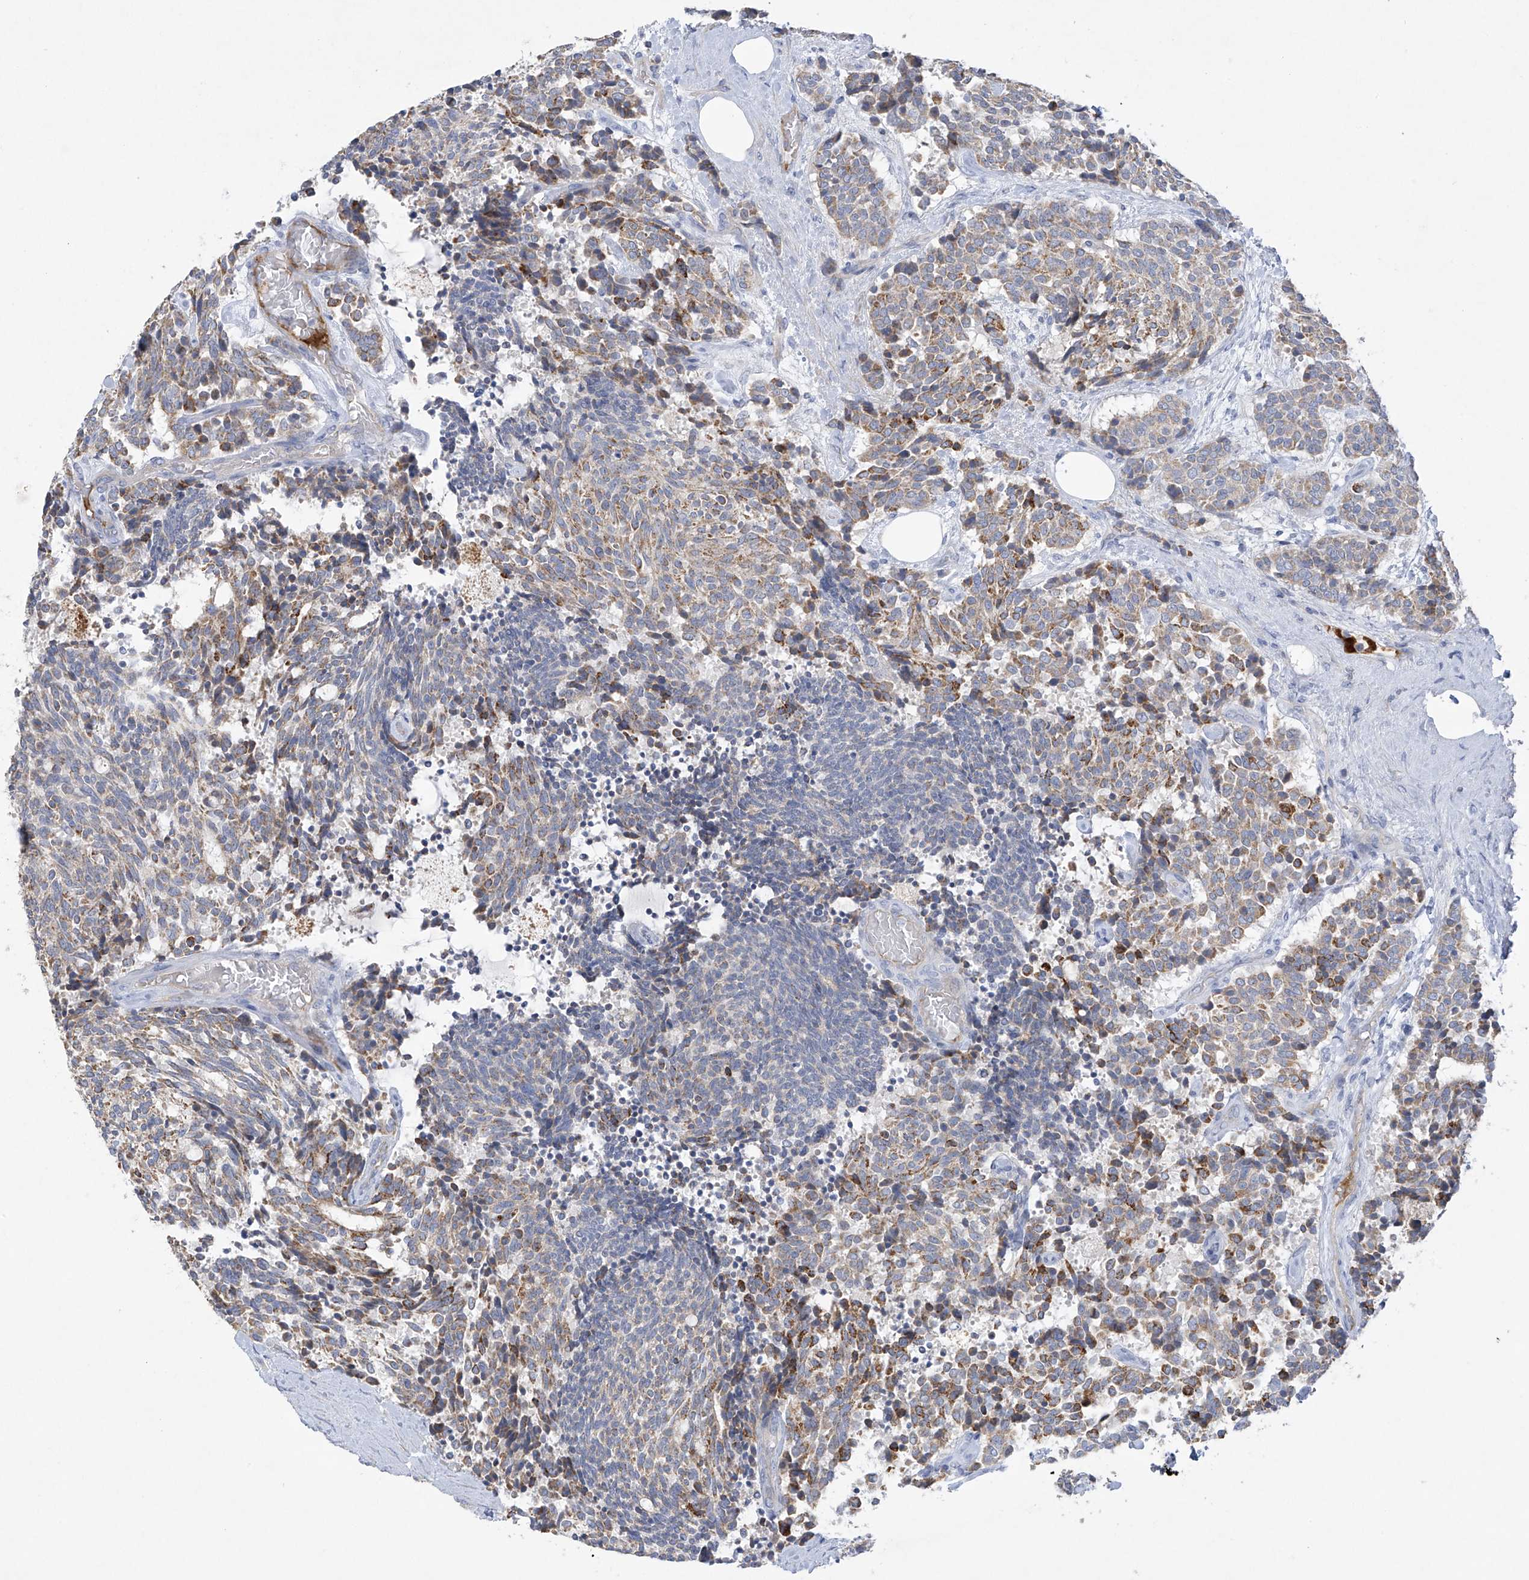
{"staining": {"intensity": "moderate", "quantity": "<25%", "location": "cytoplasmic/membranous"}, "tissue": "carcinoid", "cell_type": "Tumor cells", "image_type": "cancer", "snomed": [{"axis": "morphology", "description": "Carcinoid, malignant, NOS"}, {"axis": "topography", "description": "Pancreas"}], "caption": "Human malignant carcinoid stained with a protein marker demonstrates moderate staining in tumor cells.", "gene": "PRSS12", "patient": {"sex": "female", "age": 54}}